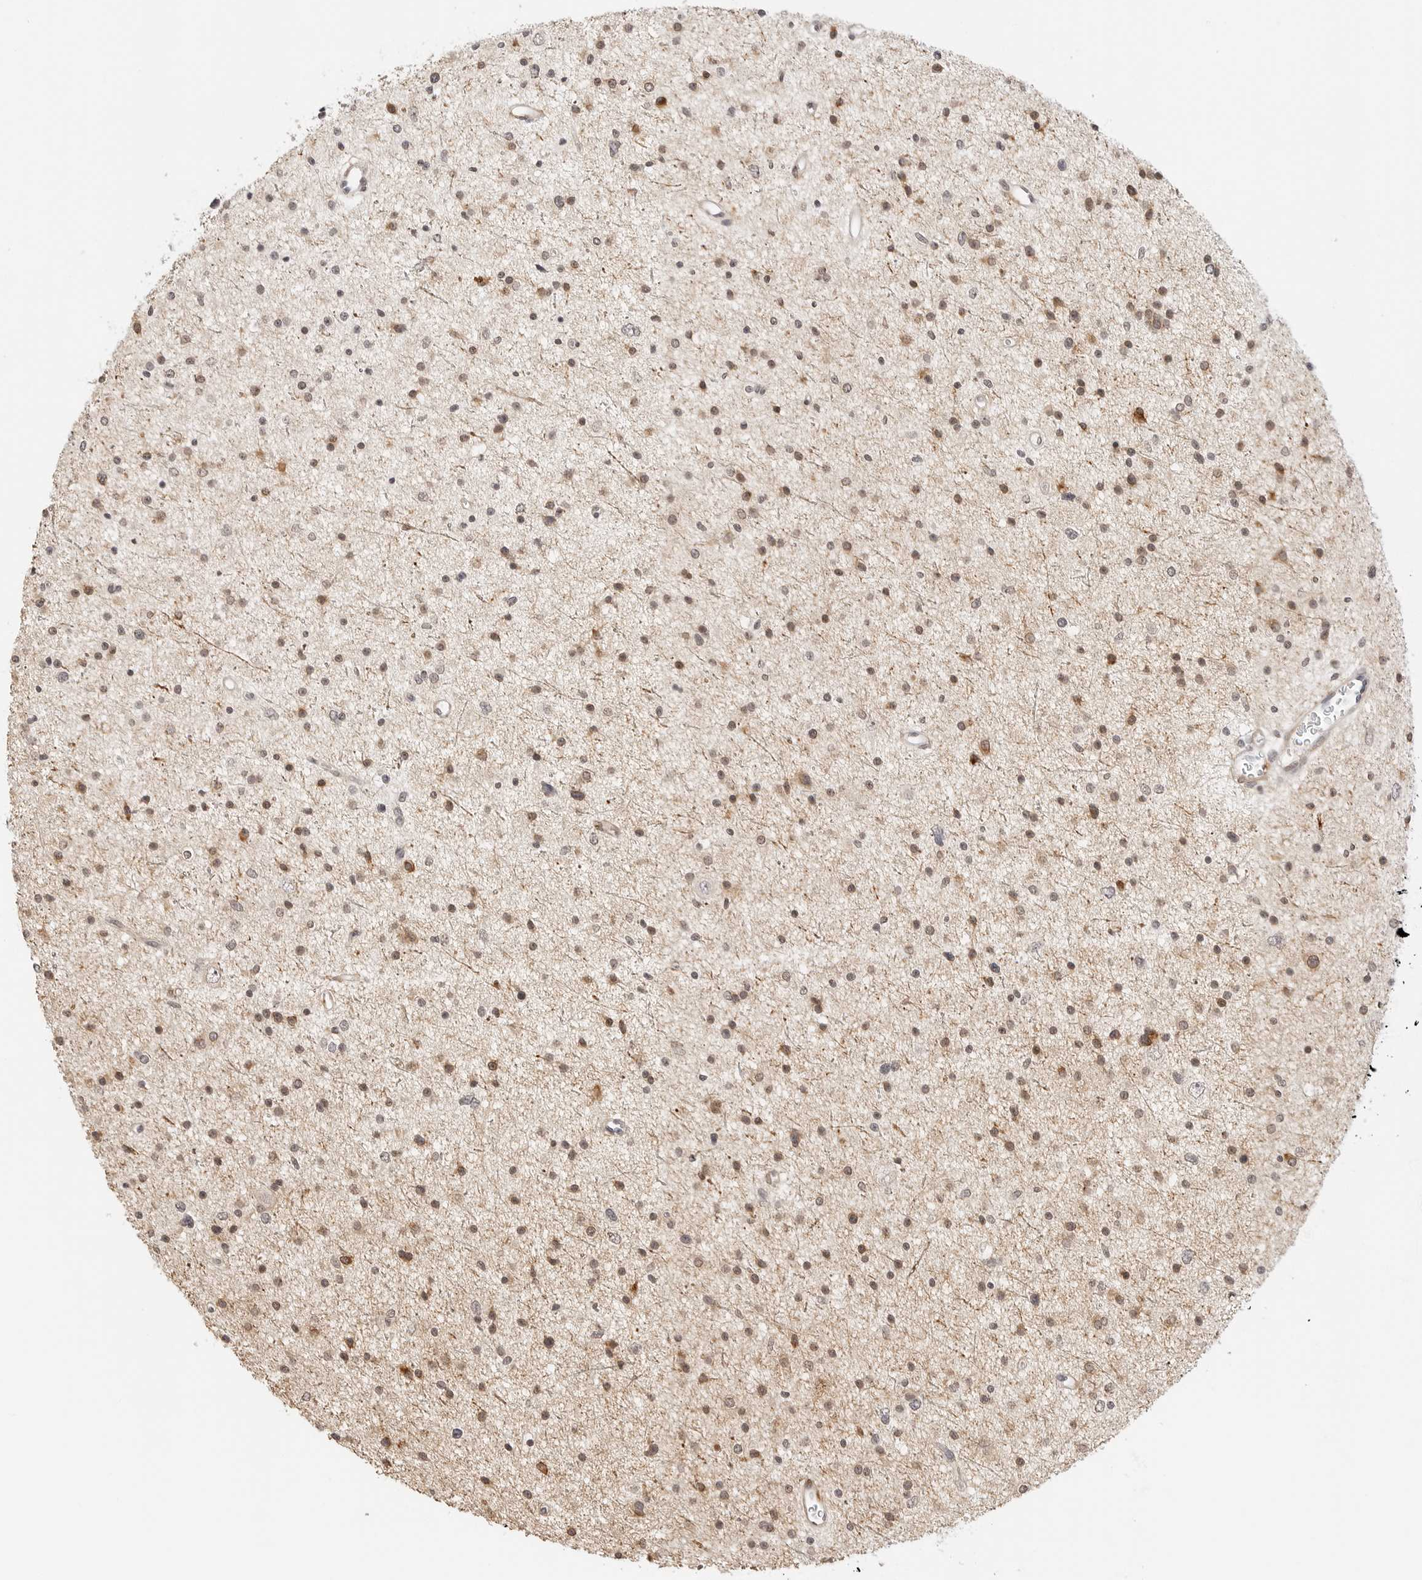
{"staining": {"intensity": "moderate", "quantity": "<25%", "location": "cytoplasmic/membranous"}, "tissue": "glioma", "cell_type": "Tumor cells", "image_type": "cancer", "snomed": [{"axis": "morphology", "description": "Glioma, malignant, Low grade"}, {"axis": "topography", "description": "Brain"}], "caption": "Immunohistochemical staining of human malignant glioma (low-grade) shows moderate cytoplasmic/membranous protein expression in approximately <25% of tumor cells.", "gene": "PCDH19", "patient": {"sex": "female", "age": 37}}